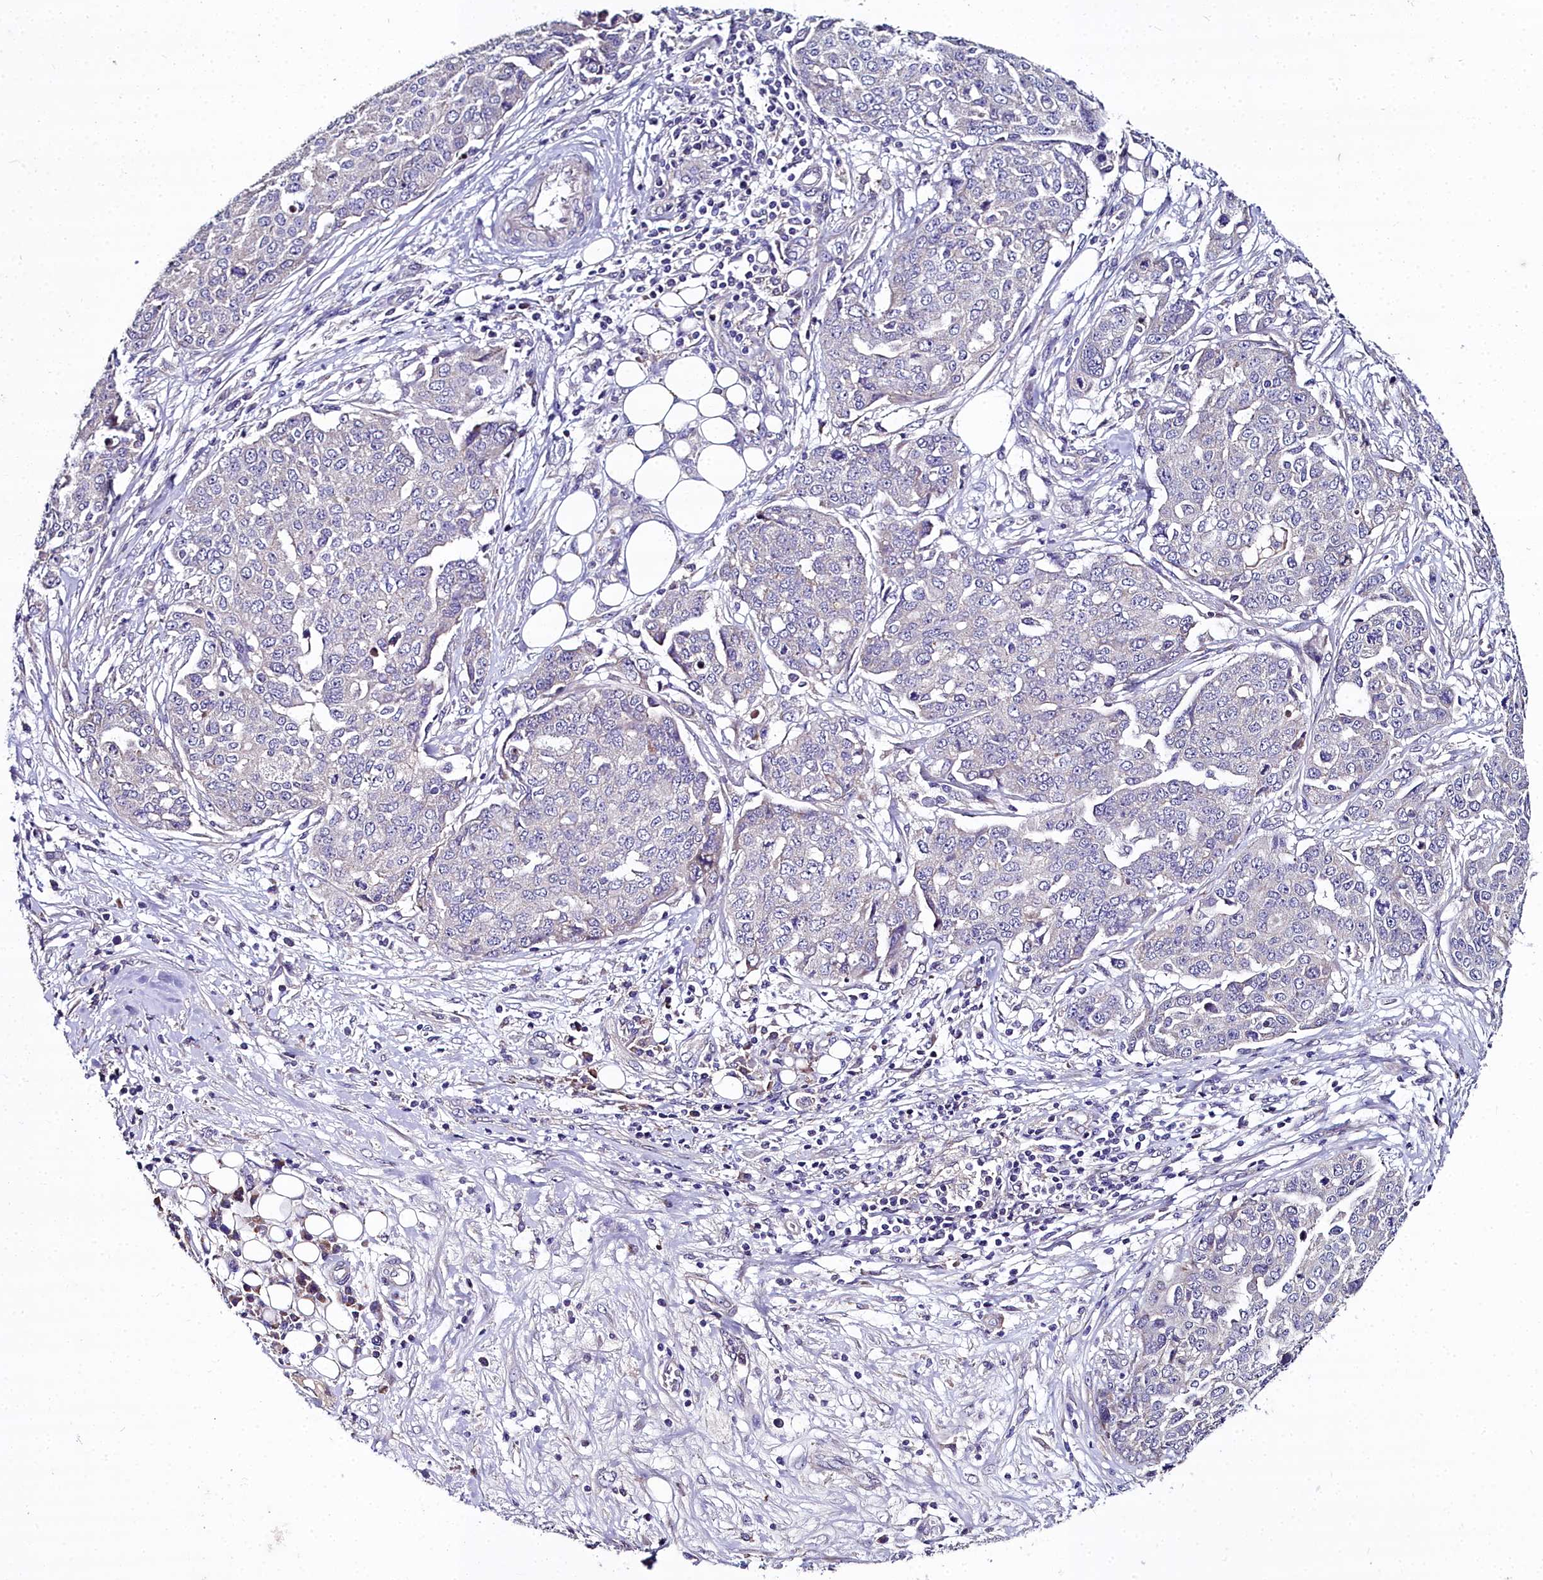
{"staining": {"intensity": "negative", "quantity": "none", "location": "none"}, "tissue": "ovarian cancer", "cell_type": "Tumor cells", "image_type": "cancer", "snomed": [{"axis": "morphology", "description": "Cystadenocarcinoma, serous, NOS"}, {"axis": "topography", "description": "Soft tissue"}, {"axis": "topography", "description": "Ovary"}], "caption": "Ovarian serous cystadenocarcinoma stained for a protein using immunohistochemistry shows no staining tumor cells.", "gene": "NT5M", "patient": {"sex": "female", "age": 57}}